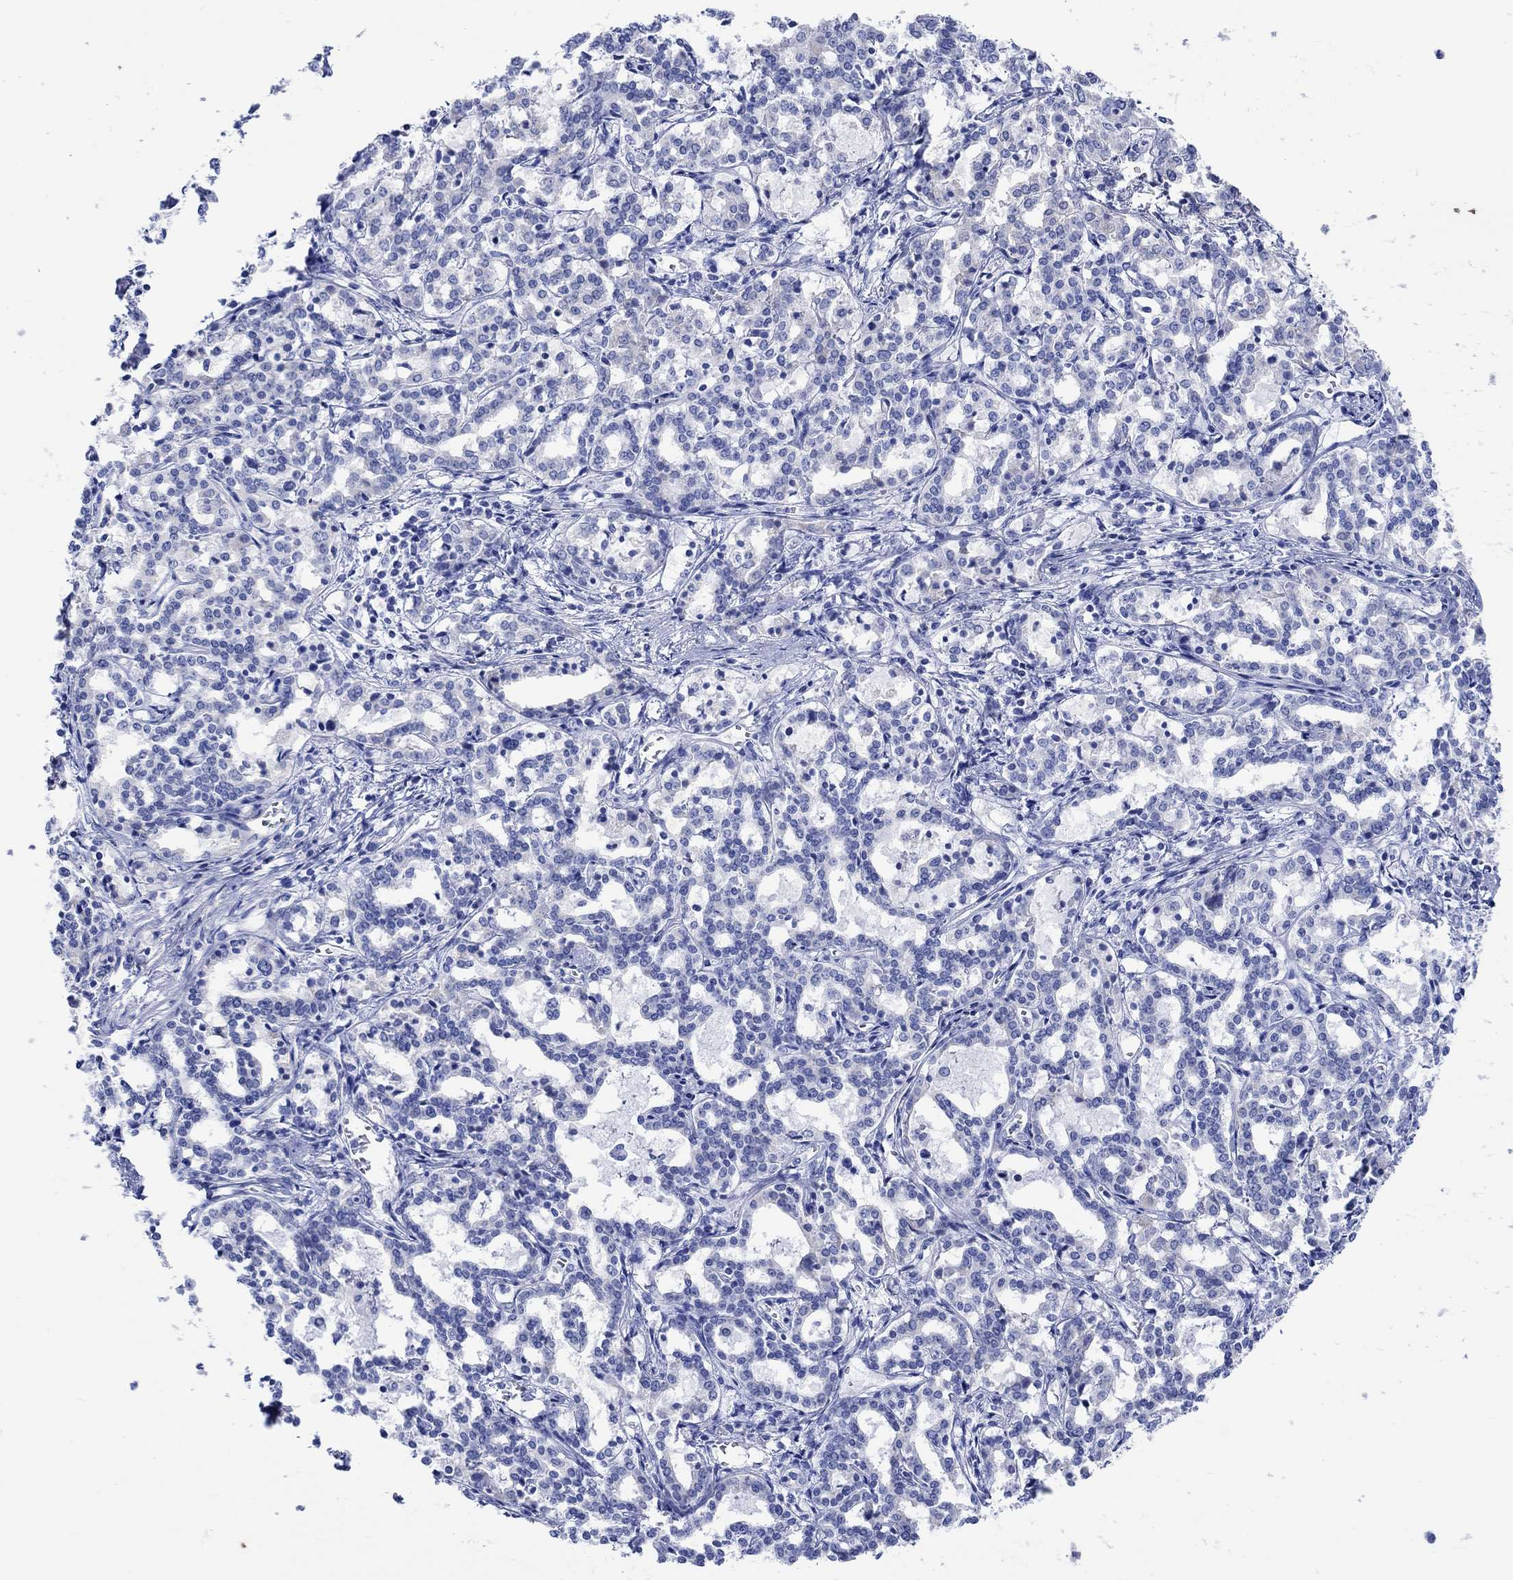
{"staining": {"intensity": "negative", "quantity": "none", "location": "none"}, "tissue": "liver cancer", "cell_type": "Tumor cells", "image_type": "cancer", "snomed": [{"axis": "morphology", "description": "Cholangiocarcinoma"}, {"axis": "topography", "description": "Liver"}], "caption": "IHC micrograph of human liver cancer (cholangiocarcinoma) stained for a protein (brown), which demonstrates no expression in tumor cells.", "gene": "CPLX2", "patient": {"sex": "female", "age": 47}}